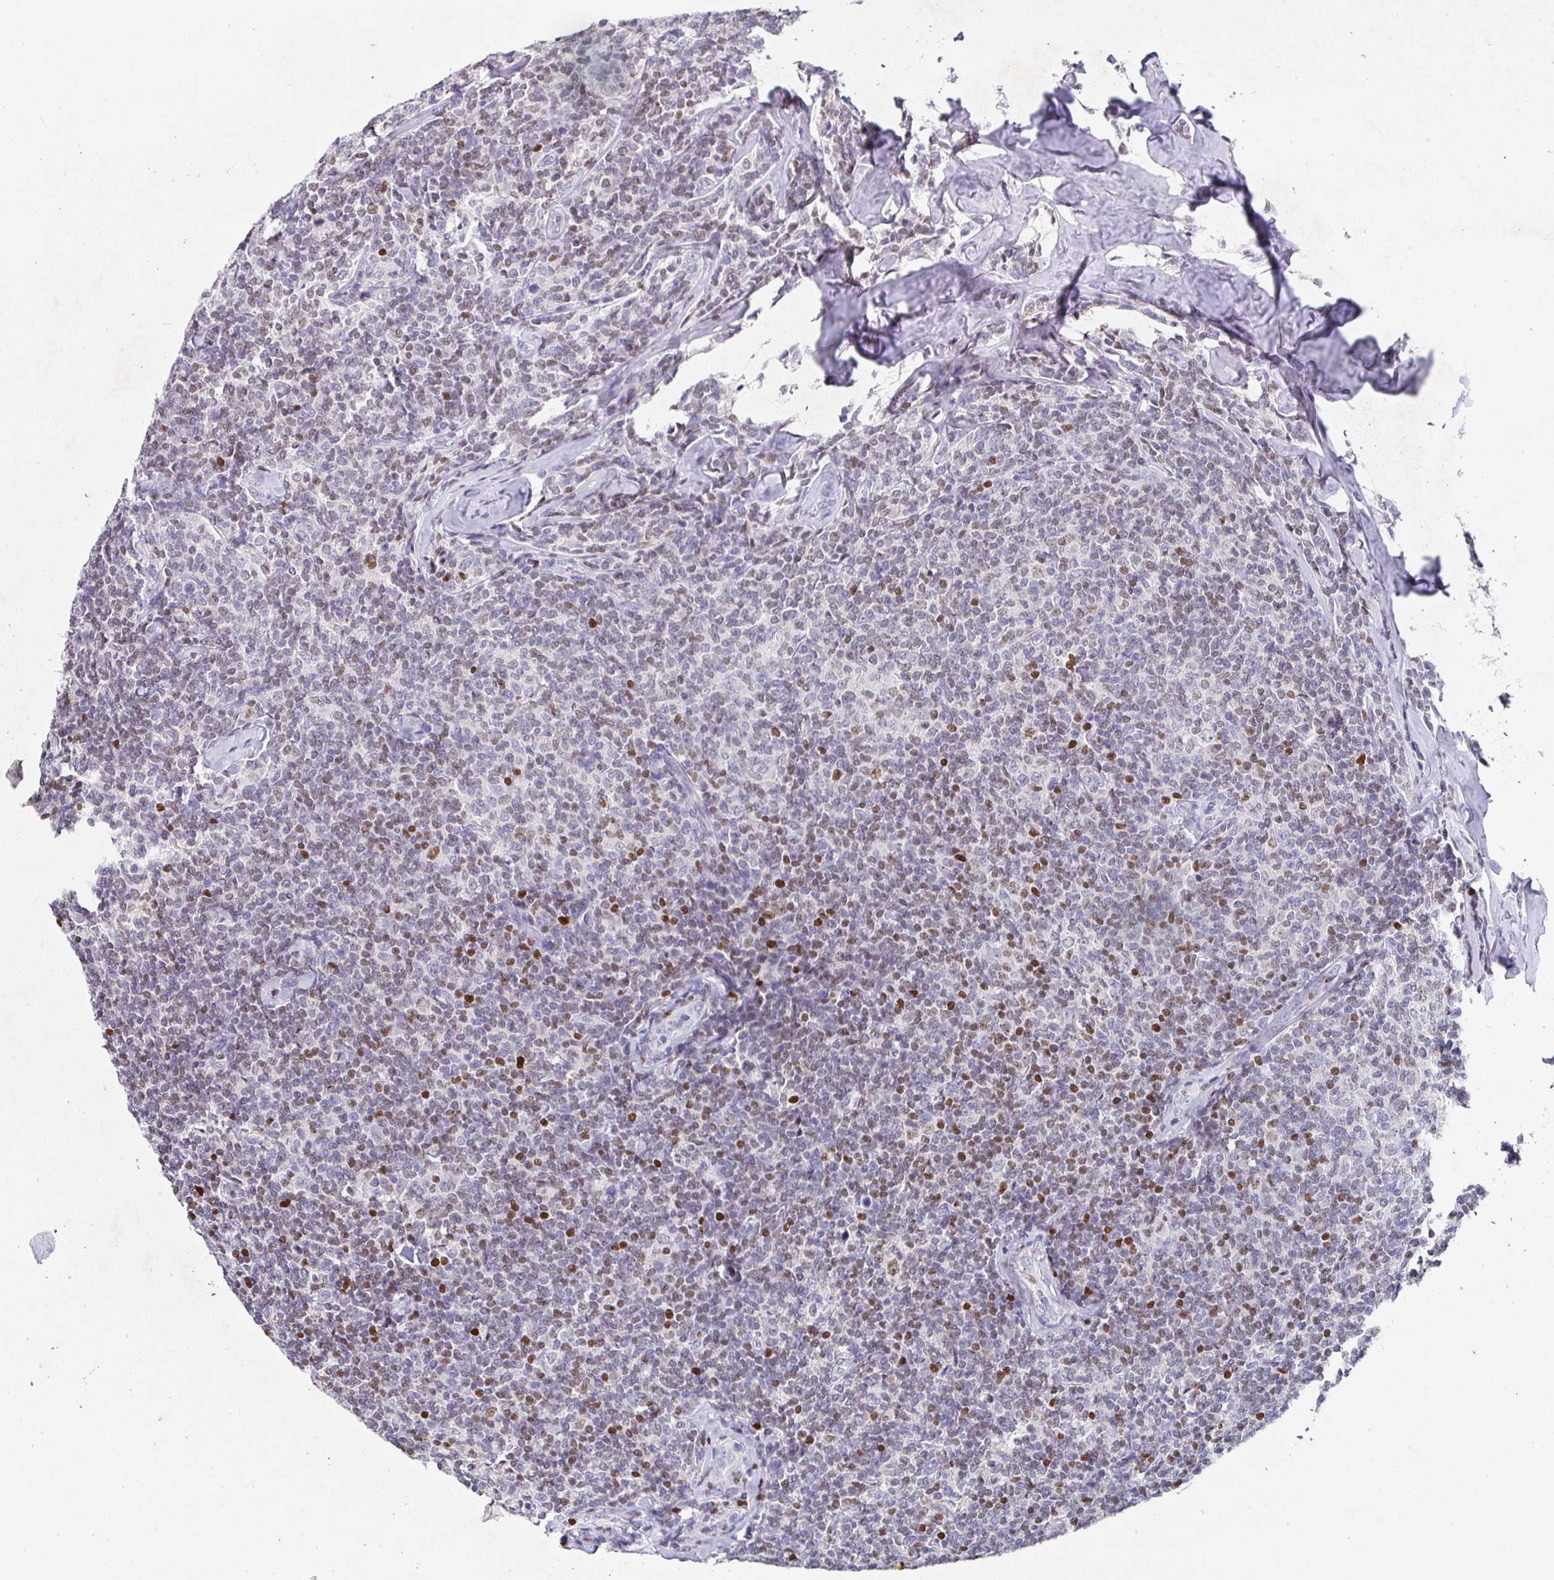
{"staining": {"intensity": "moderate", "quantity": "<25%", "location": "nuclear"}, "tissue": "lymphoma", "cell_type": "Tumor cells", "image_type": "cancer", "snomed": [{"axis": "morphology", "description": "Malignant lymphoma, non-Hodgkin's type, Low grade"}, {"axis": "topography", "description": "Lymph node"}], "caption": "Tumor cells demonstrate low levels of moderate nuclear staining in about <25% of cells in malignant lymphoma, non-Hodgkin's type (low-grade).", "gene": "SATB1", "patient": {"sex": "female", "age": 56}}